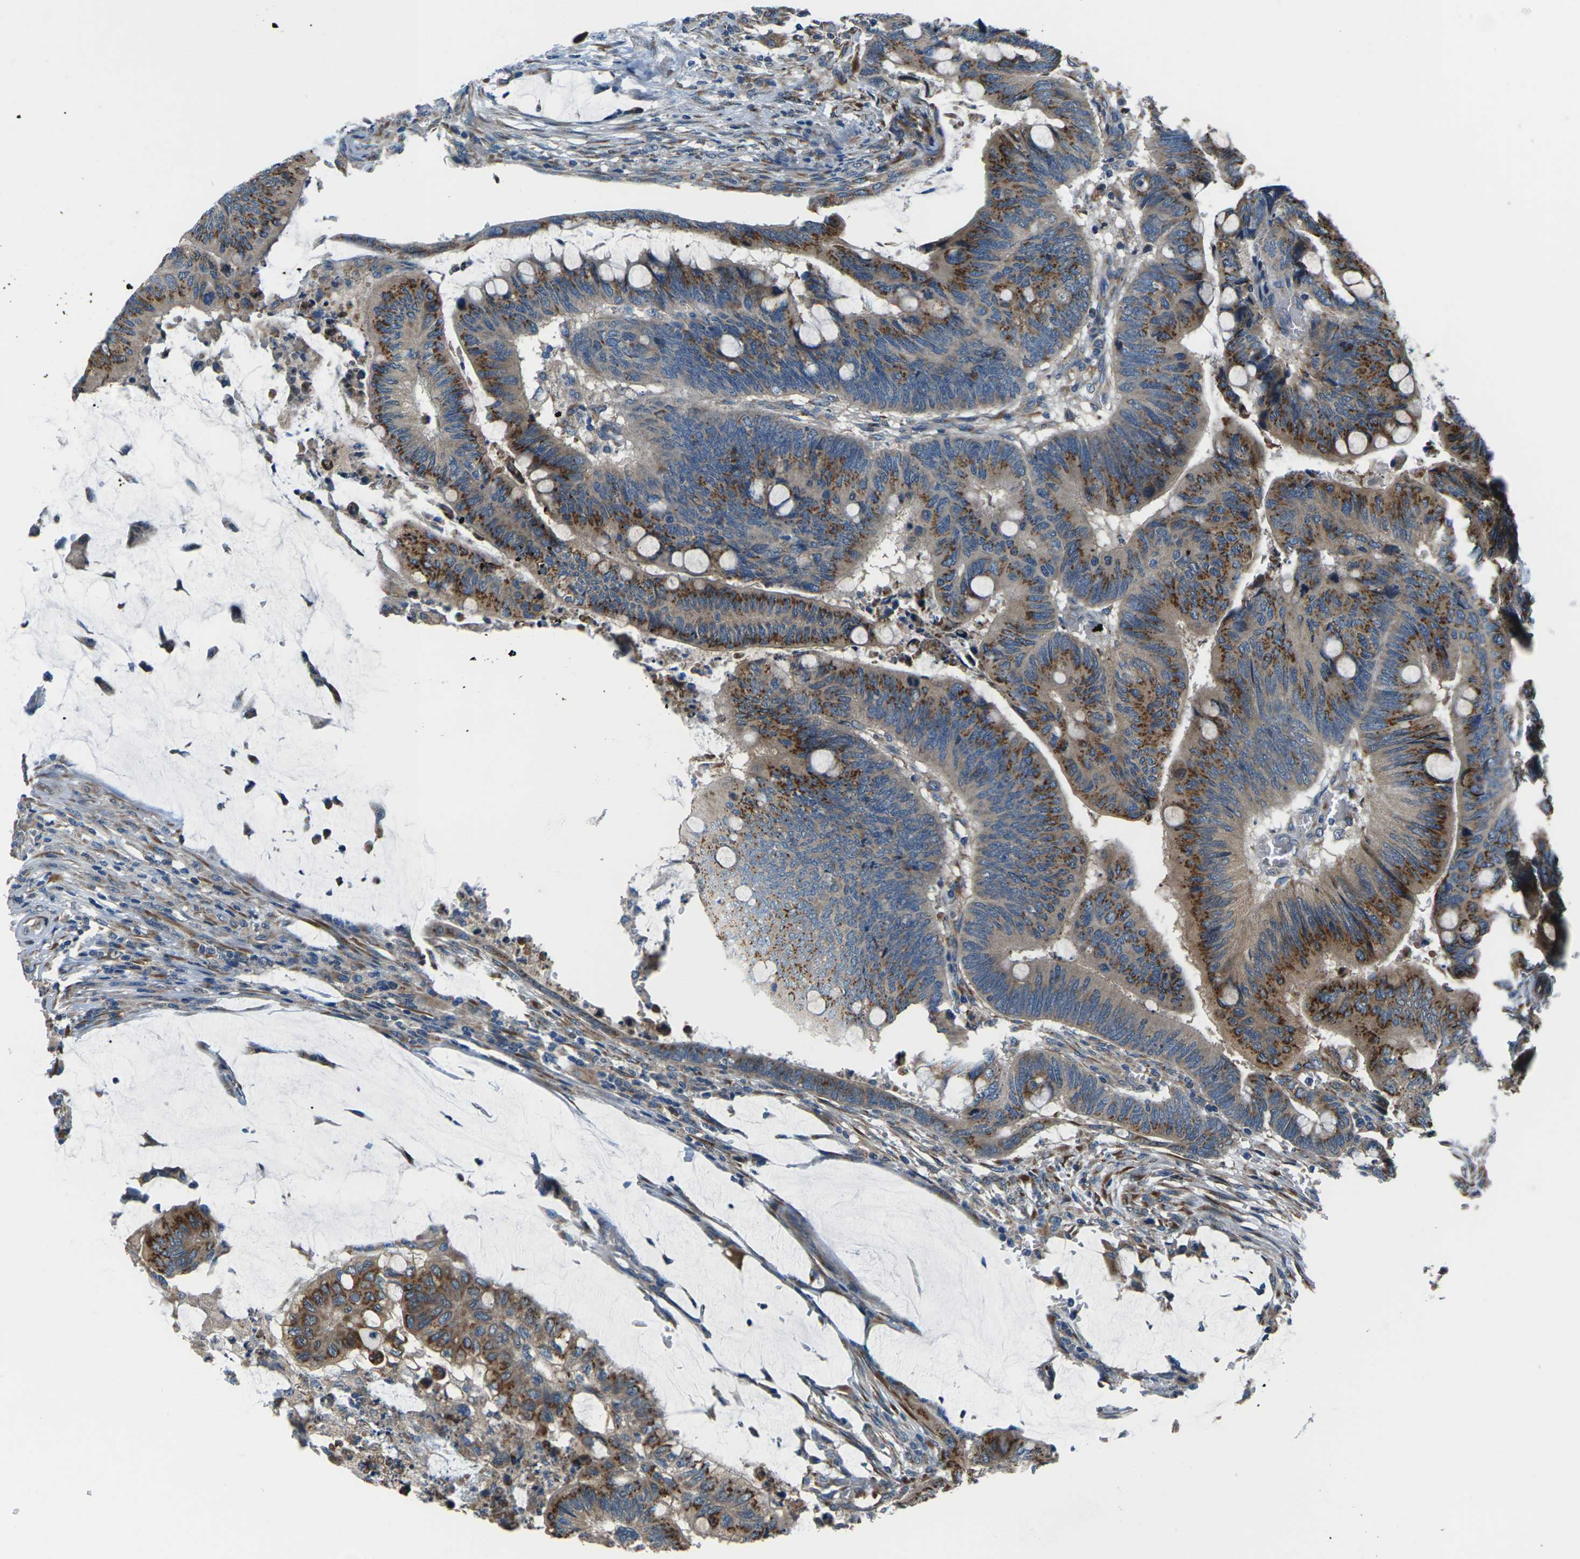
{"staining": {"intensity": "moderate", "quantity": ">75%", "location": "cytoplasmic/membranous"}, "tissue": "colorectal cancer", "cell_type": "Tumor cells", "image_type": "cancer", "snomed": [{"axis": "morphology", "description": "Normal tissue, NOS"}, {"axis": "morphology", "description": "Adenocarcinoma, NOS"}, {"axis": "topography", "description": "Rectum"}, {"axis": "topography", "description": "Peripheral nerve tissue"}], "caption": "Immunohistochemistry (IHC) photomicrograph of adenocarcinoma (colorectal) stained for a protein (brown), which demonstrates medium levels of moderate cytoplasmic/membranous staining in about >75% of tumor cells.", "gene": "GABRP", "patient": {"sex": "male", "age": 92}}